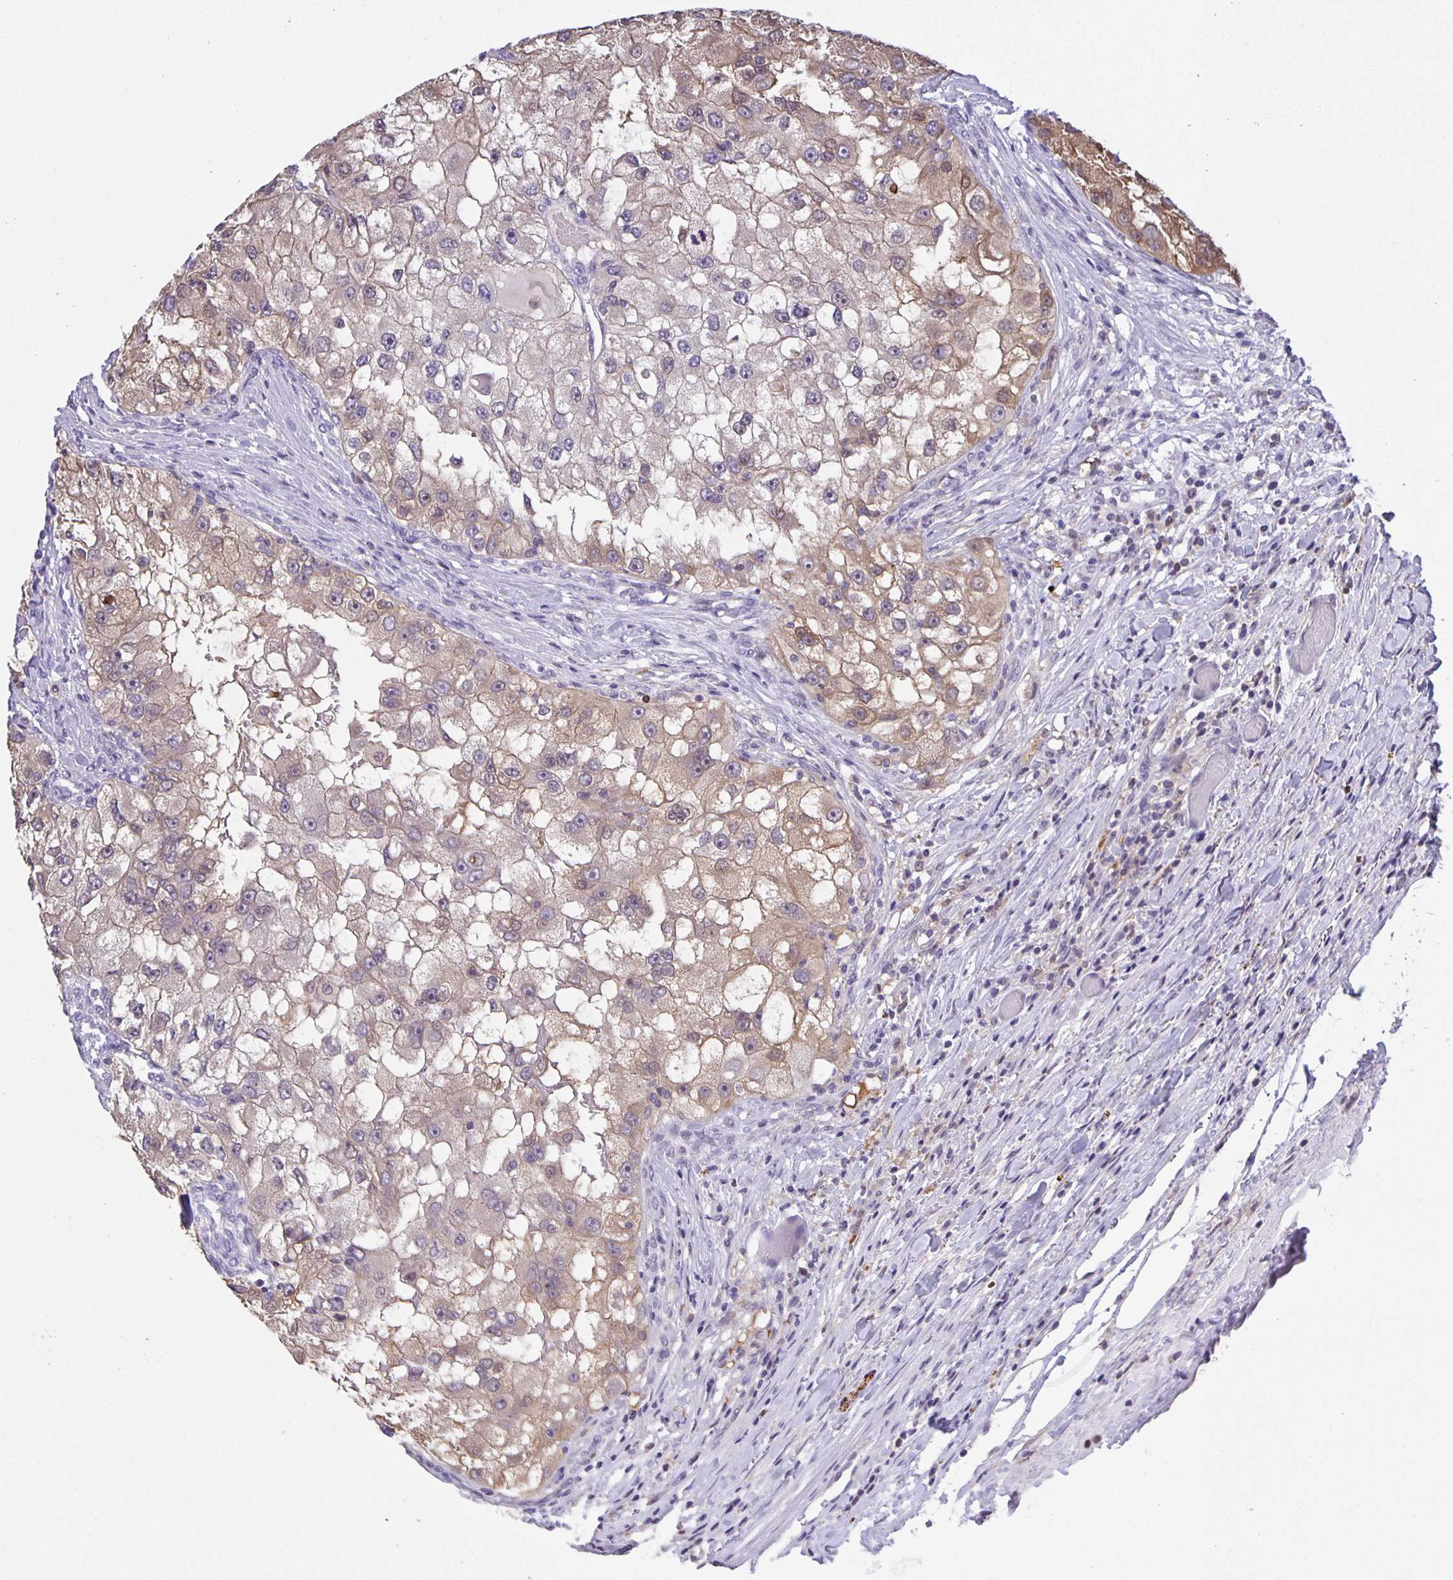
{"staining": {"intensity": "weak", "quantity": "25%-75%", "location": "cytoplasmic/membranous"}, "tissue": "renal cancer", "cell_type": "Tumor cells", "image_type": "cancer", "snomed": [{"axis": "morphology", "description": "Adenocarcinoma, NOS"}, {"axis": "topography", "description": "Kidney"}], "caption": "DAB immunohistochemical staining of human adenocarcinoma (renal) reveals weak cytoplasmic/membranous protein expression in approximately 25%-75% of tumor cells.", "gene": "MARCHF6", "patient": {"sex": "male", "age": 63}}